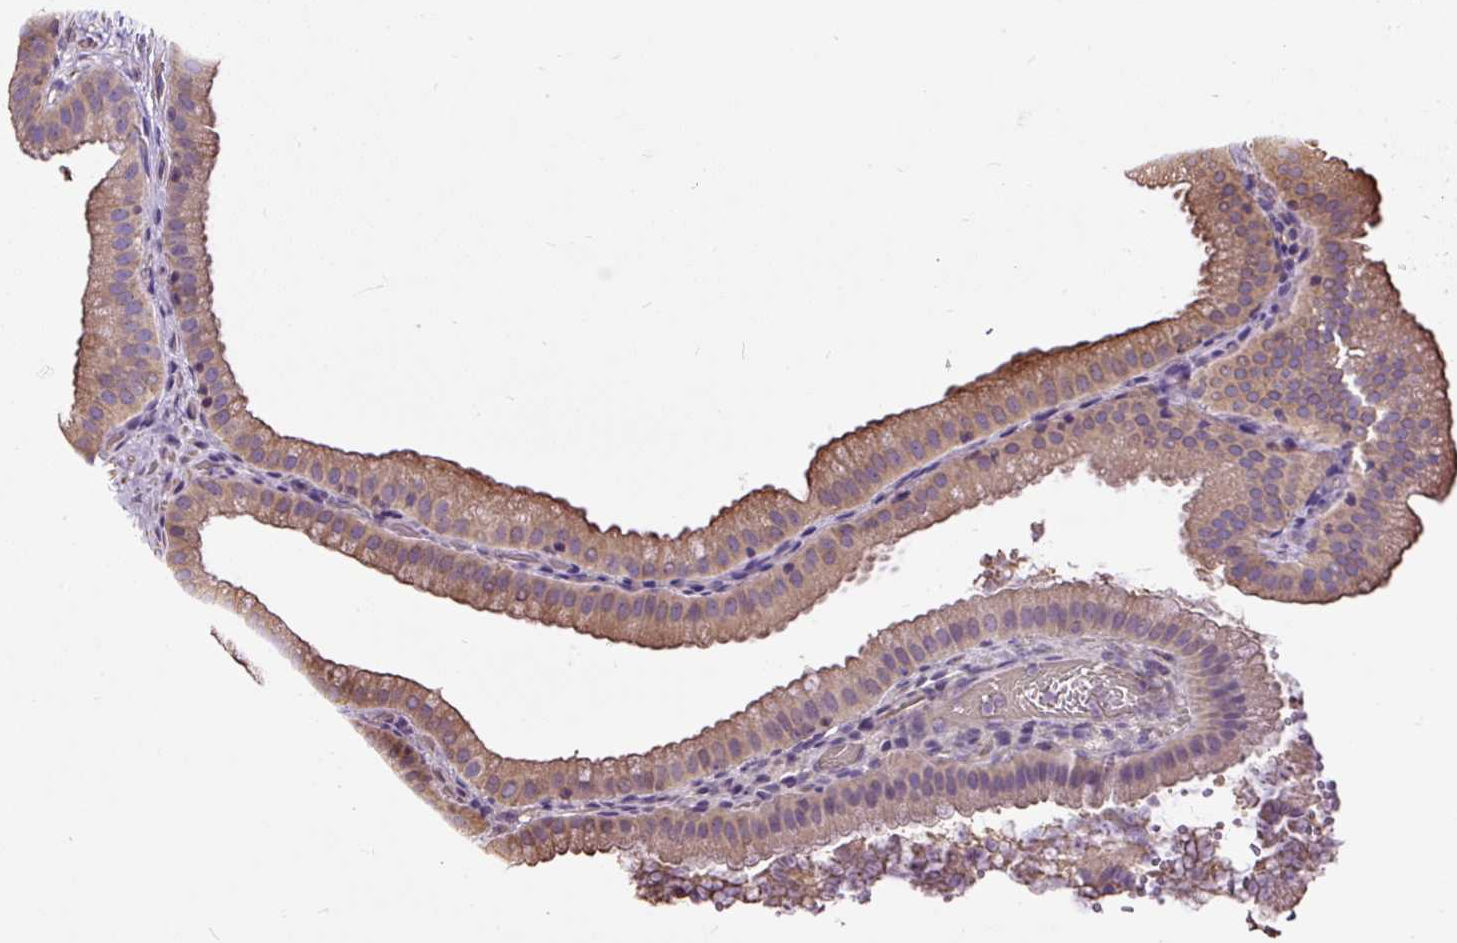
{"staining": {"intensity": "moderate", "quantity": "<25%", "location": "cytoplasmic/membranous"}, "tissue": "gallbladder", "cell_type": "Glandular cells", "image_type": "normal", "snomed": [{"axis": "morphology", "description": "Normal tissue, NOS"}, {"axis": "topography", "description": "Gallbladder"}], "caption": "Benign gallbladder reveals moderate cytoplasmic/membranous expression in about <25% of glandular cells, visualized by immunohistochemistry. (Stains: DAB in brown, nuclei in blue, Microscopy: brightfield microscopy at high magnification).", "gene": "PDIA2", "patient": {"sex": "female", "age": 63}}